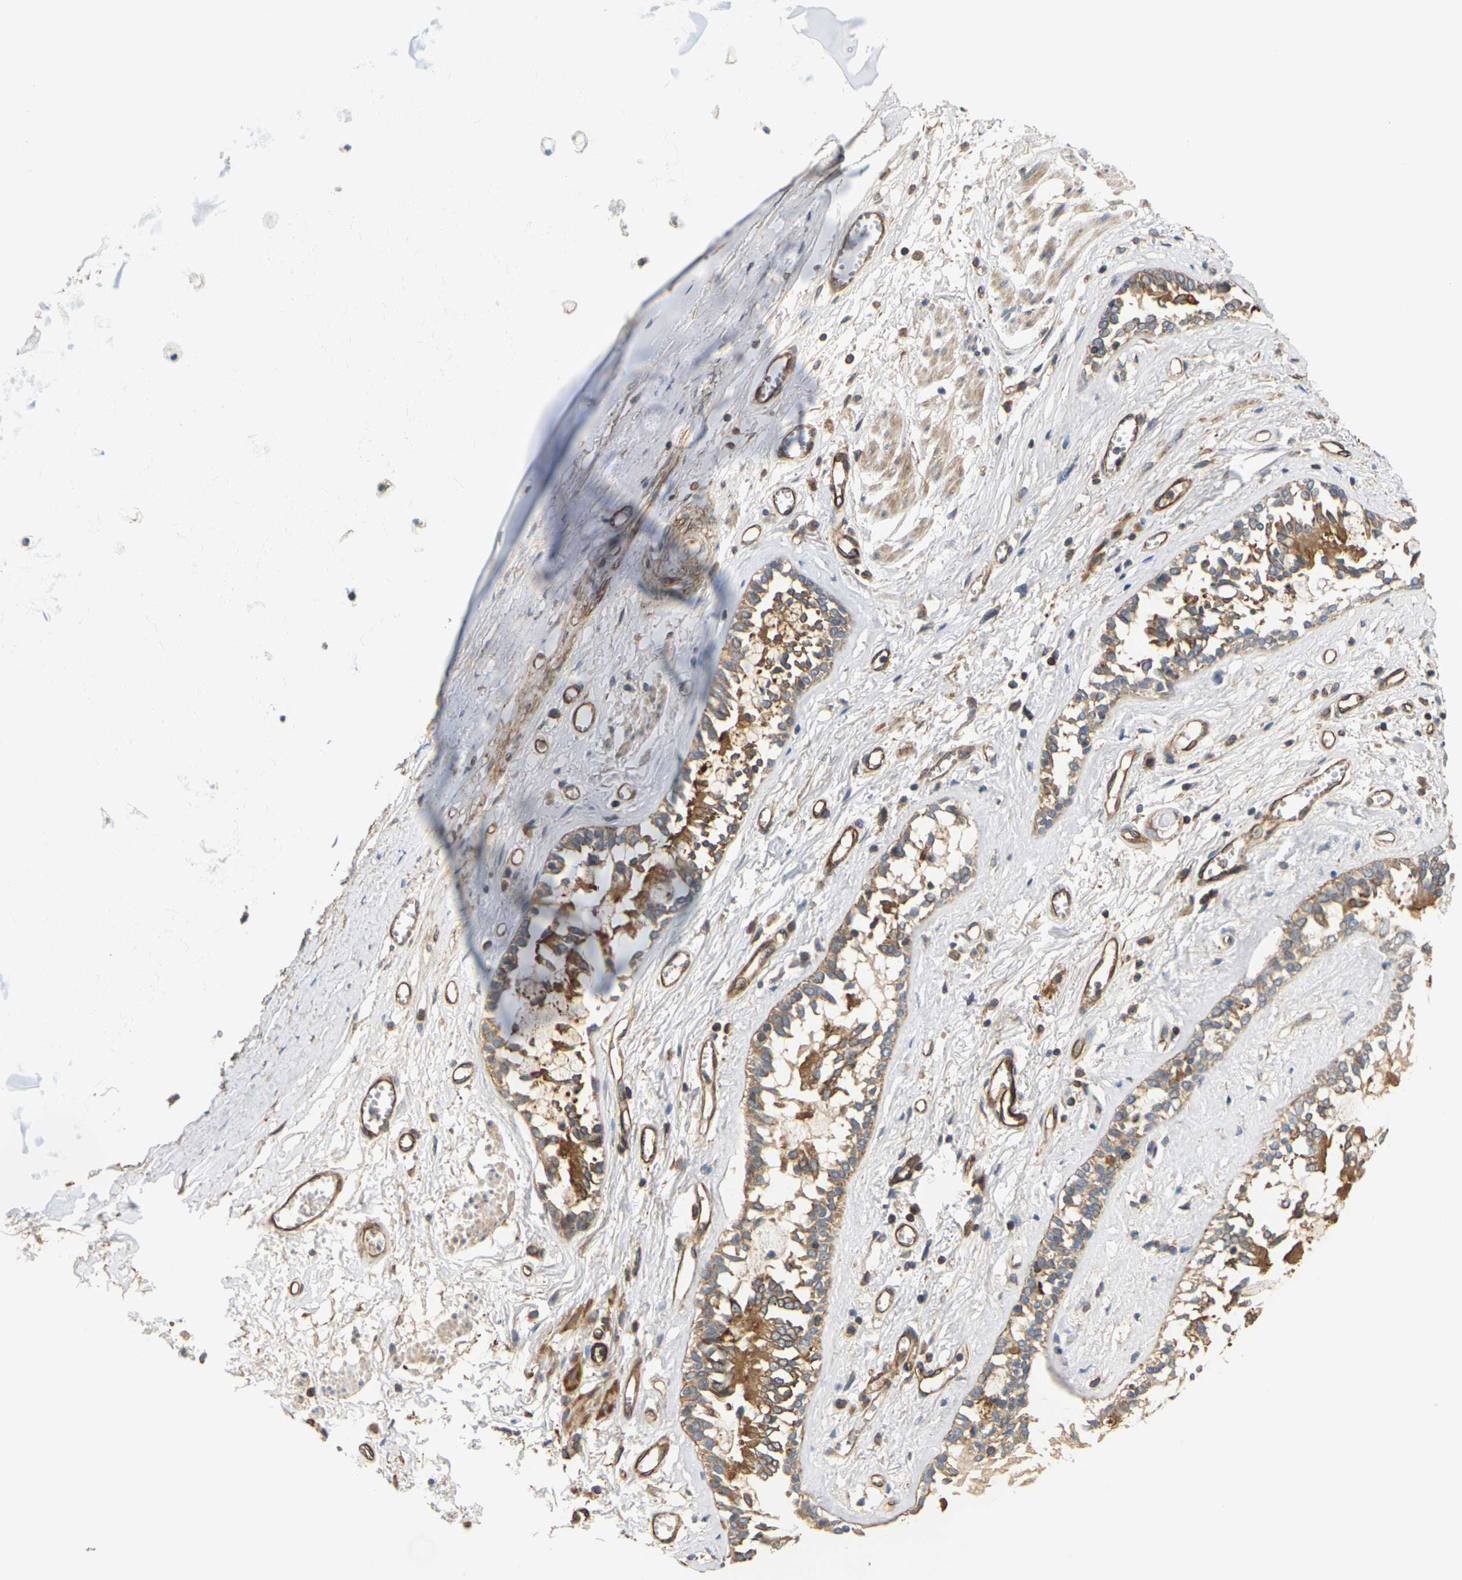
{"staining": {"intensity": "moderate", "quantity": ">75%", "location": "cytoplasmic/membranous"}, "tissue": "bronchus", "cell_type": "Respiratory epithelial cells", "image_type": "normal", "snomed": [{"axis": "morphology", "description": "Normal tissue, NOS"}, {"axis": "morphology", "description": "Inflammation, NOS"}, {"axis": "topography", "description": "Cartilage tissue"}, {"axis": "topography", "description": "Lung"}], "caption": "About >75% of respiratory epithelial cells in normal bronchus reveal moderate cytoplasmic/membranous protein expression as visualized by brown immunohistochemical staining.", "gene": "PCDHB4", "patient": {"sex": "male", "age": 71}}